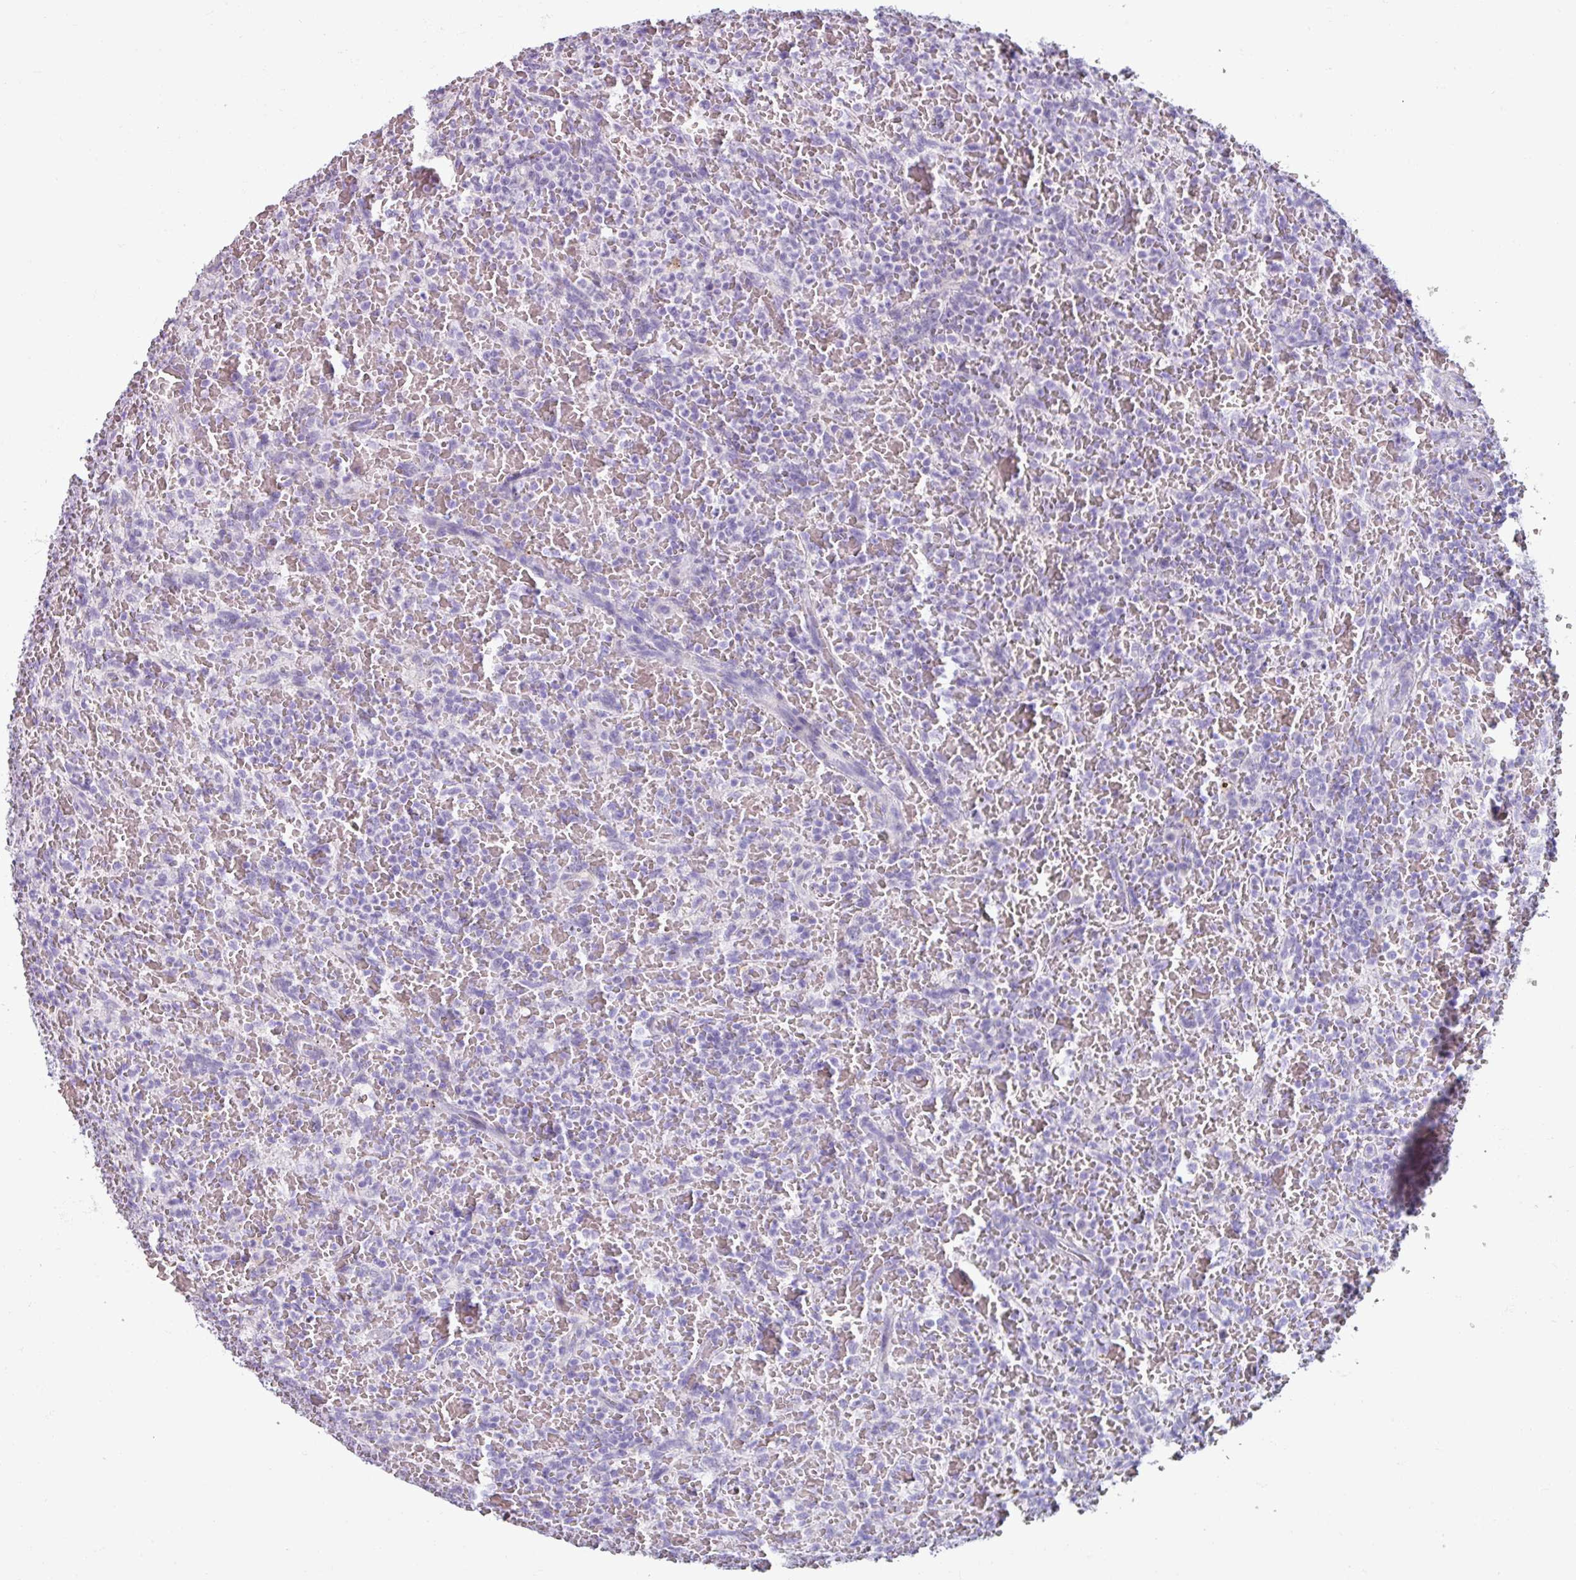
{"staining": {"intensity": "negative", "quantity": "none", "location": "none"}, "tissue": "lymphoma", "cell_type": "Tumor cells", "image_type": "cancer", "snomed": [{"axis": "morphology", "description": "Malignant lymphoma, non-Hodgkin's type, Low grade"}, {"axis": "topography", "description": "Spleen"}], "caption": "Histopathology image shows no protein expression in tumor cells of lymphoma tissue.", "gene": "SPESP1", "patient": {"sex": "female", "age": 64}}